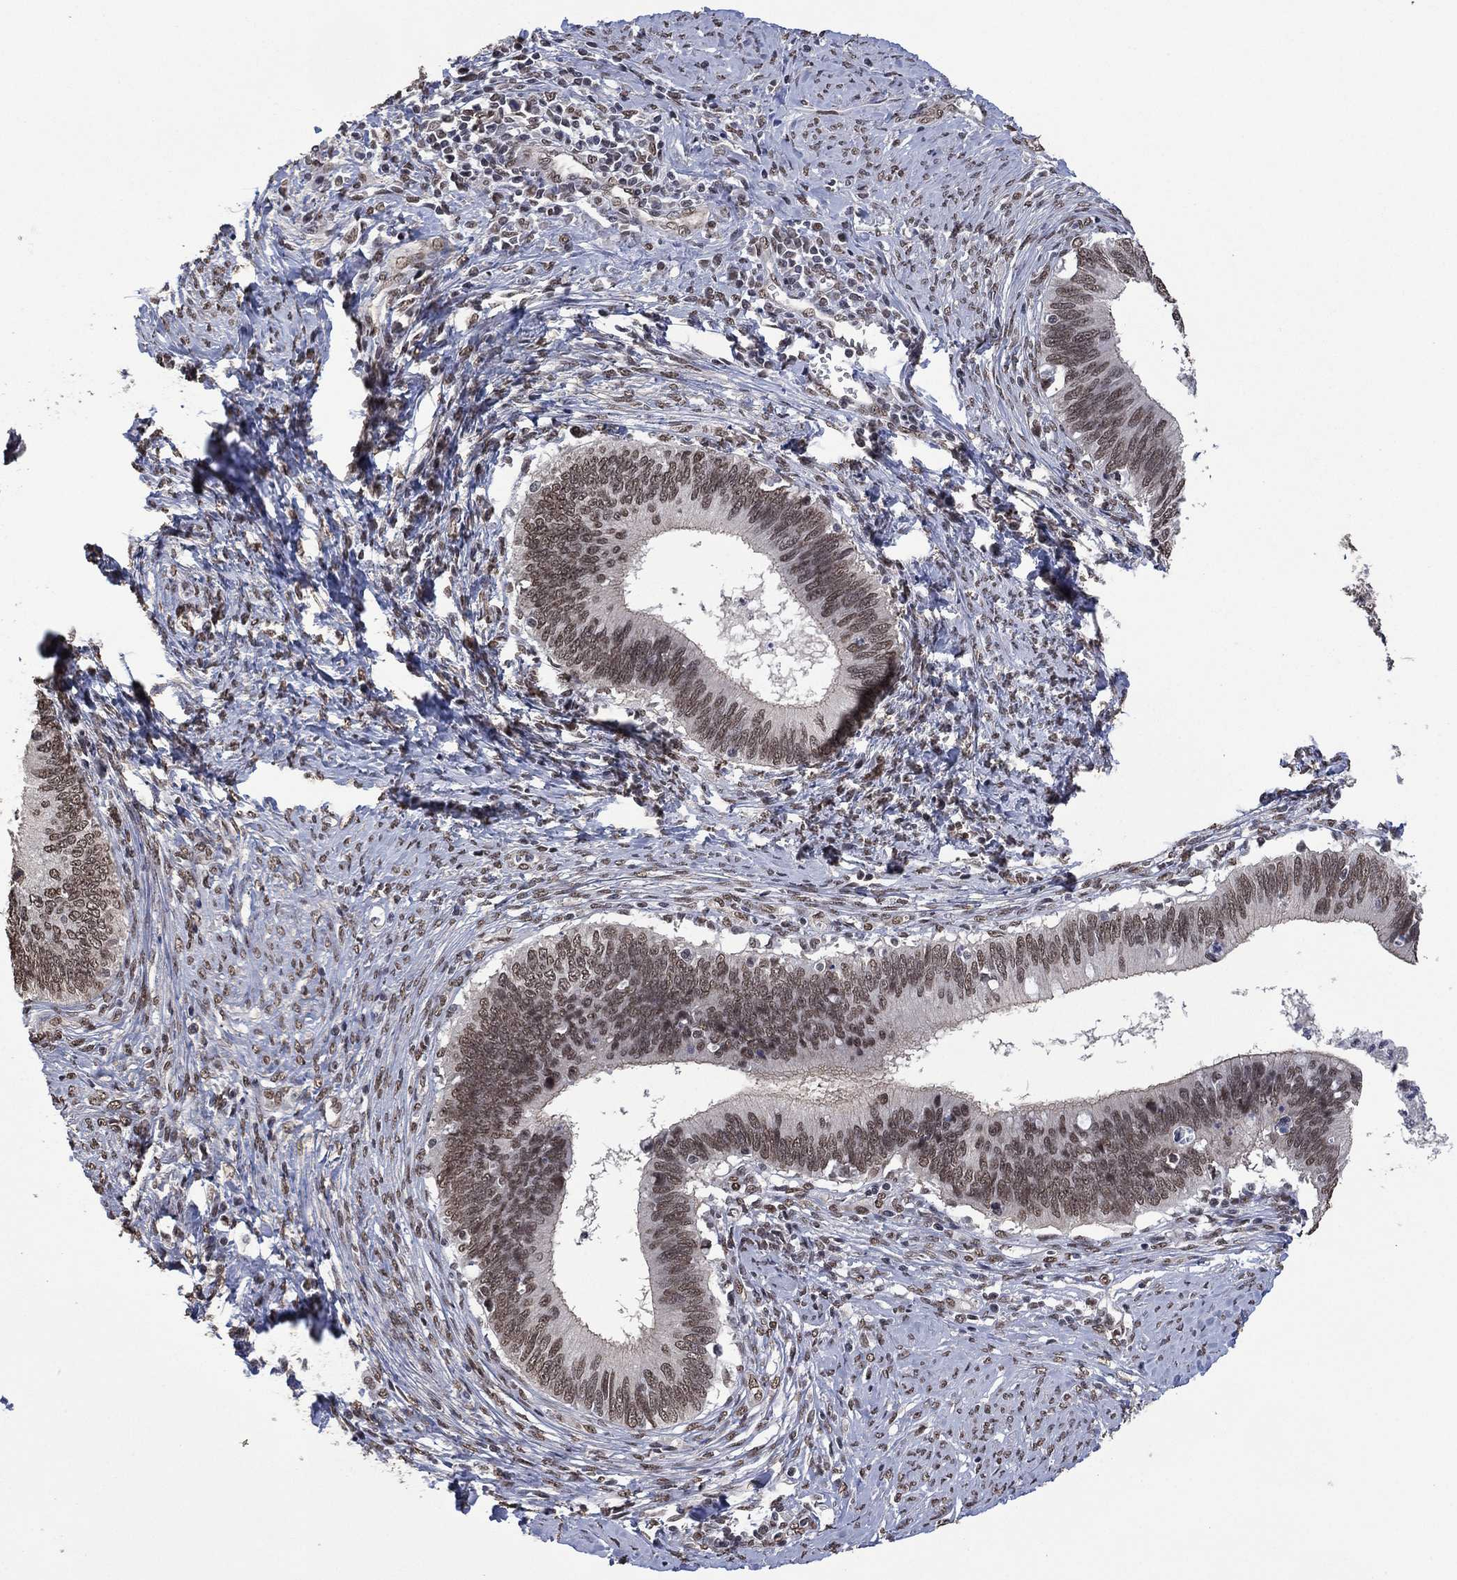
{"staining": {"intensity": "weak", "quantity": "25%-75%", "location": "nuclear"}, "tissue": "cervical cancer", "cell_type": "Tumor cells", "image_type": "cancer", "snomed": [{"axis": "morphology", "description": "Adenocarcinoma, NOS"}, {"axis": "topography", "description": "Cervix"}], "caption": "IHC staining of cervical cancer, which shows low levels of weak nuclear expression in about 25%-75% of tumor cells indicating weak nuclear protein expression. The staining was performed using DAB (brown) for protein detection and nuclei were counterstained in hematoxylin (blue).", "gene": "EHMT1", "patient": {"sex": "female", "age": 42}}